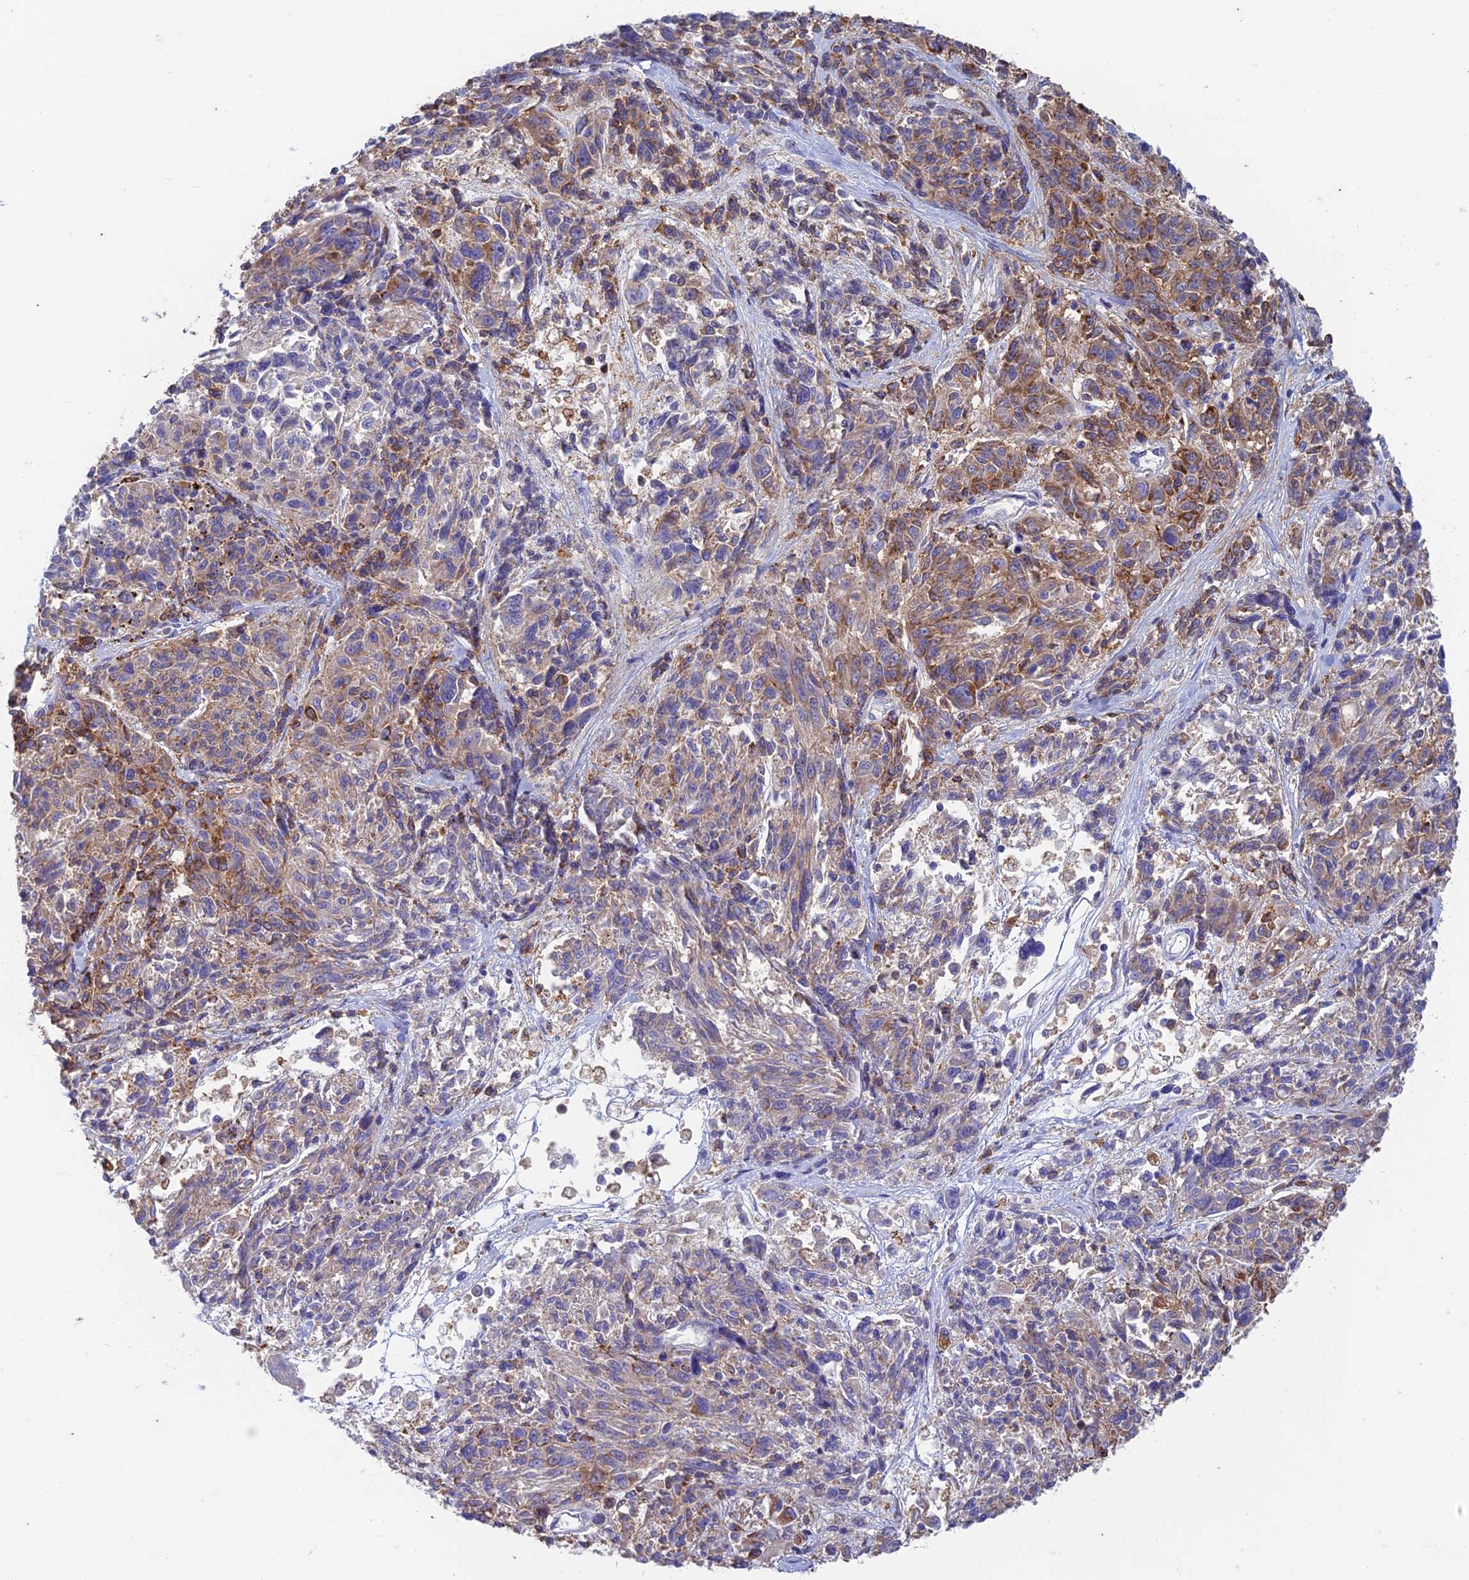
{"staining": {"intensity": "moderate", "quantity": "25%-75%", "location": "cytoplasmic/membranous"}, "tissue": "melanoma", "cell_type": "Tumor cells", "image_type": "cancer", "snomed": [{"axis": "morphology", "description": "Malignant melanoma, NOS"}, {"axis": "topography", "description": "Skin"}], "caption": "IHC (DAB) staining of melanoma reveals moderate cytoplasmic/membranous protein positivity in about 25%-75% of tumor cells.", "gene": "FGF7", "patient": {"sex": "male", "age": 53}}